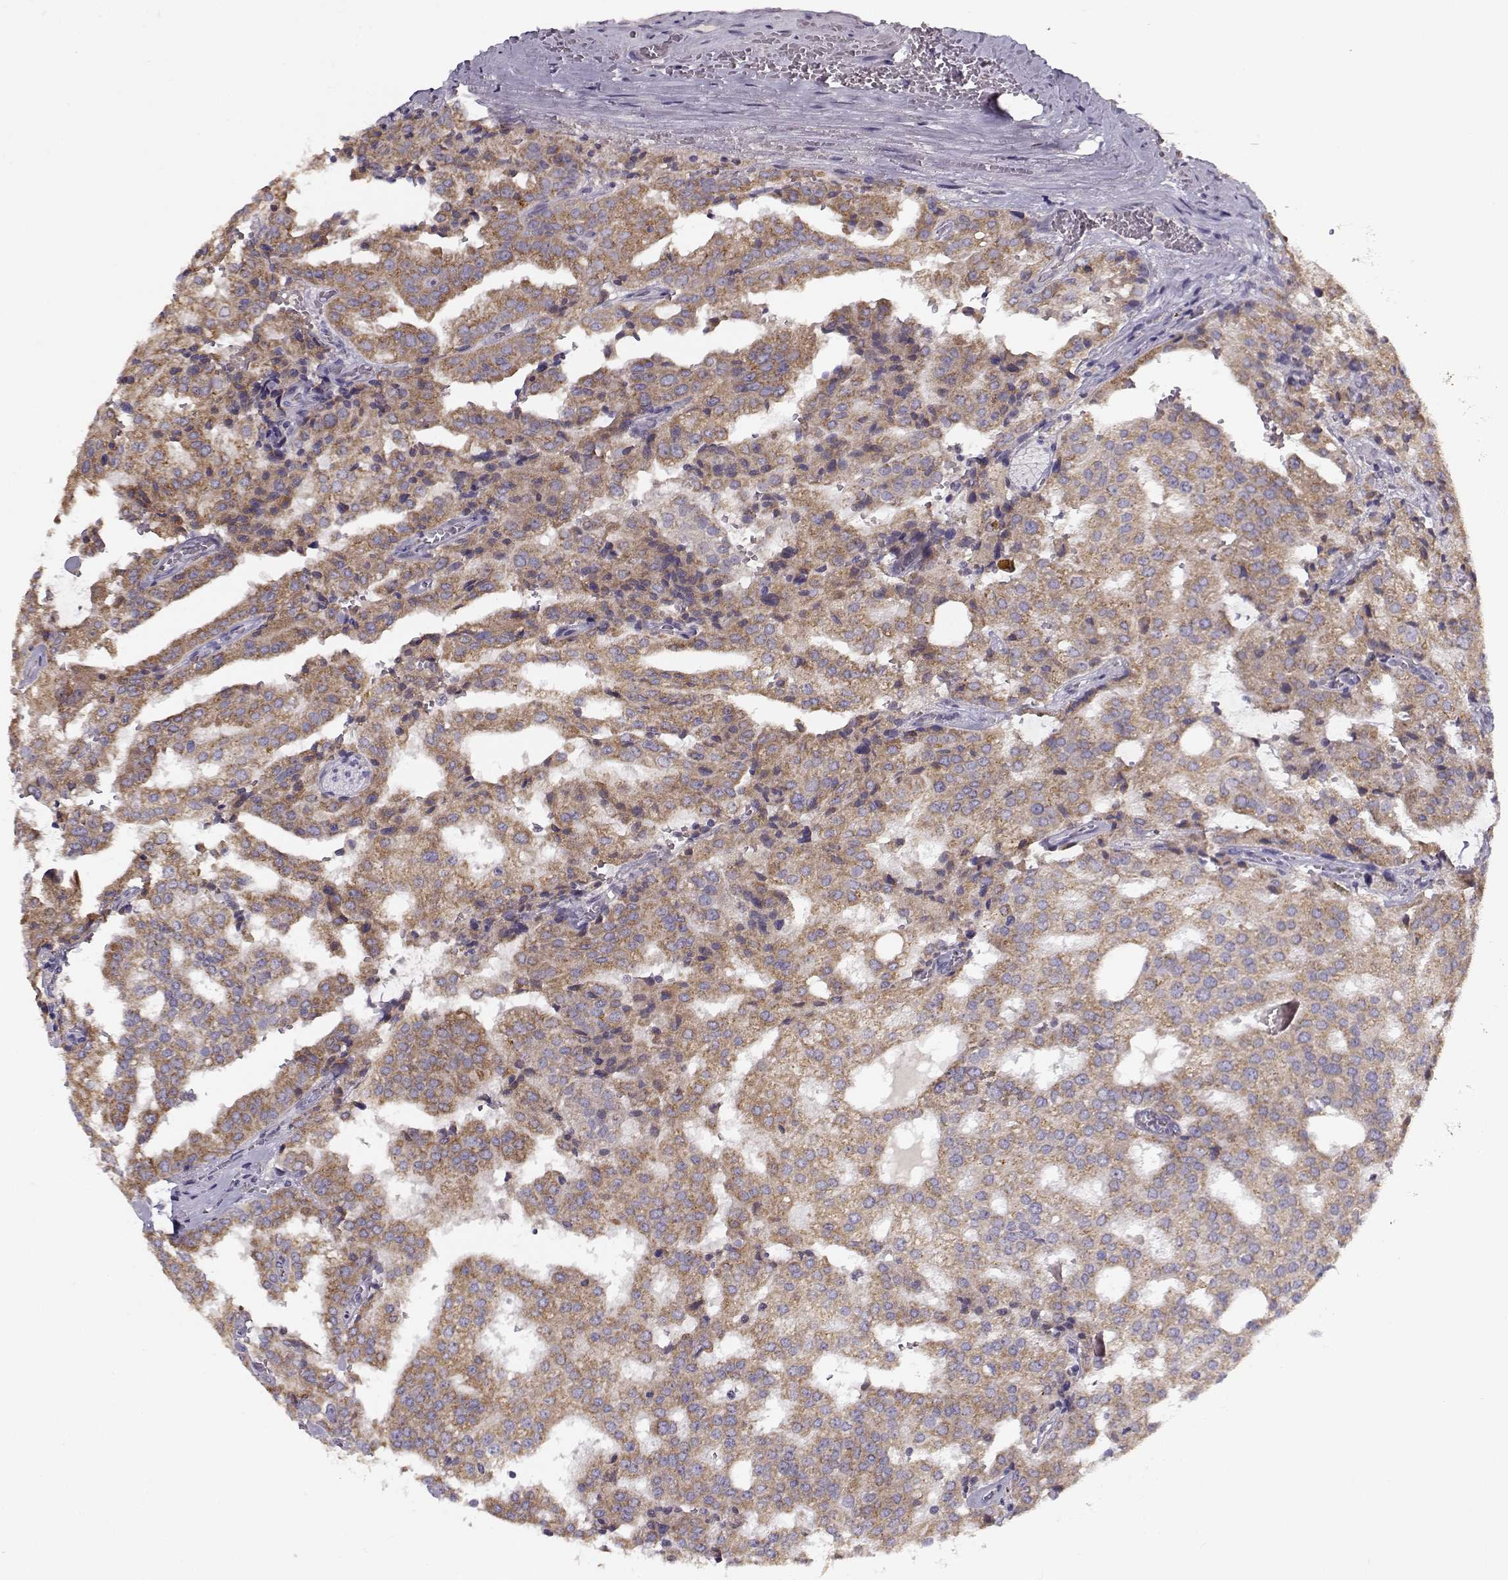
{"staining": {"intensity": "moderate", "quantity": ">75%", "location": "cytoplasmic/membranous"}, "tissue": "prostate cancer", "cell_type": "Tumor cells", "image_type": "cancer", "snomed": [{"axis": "morphology", "description": "Adenocarcinoma, High grade"}, {"axis": "topography", "description": "Prostate"}], "caption": "Tumor cells reveal moderate cytoplasmic/membranous positivity in about >75% of cells in prostate adenocarcinoma (high-grade).", "gene": "SLC4A5", "patient": {"sex": "male", "age": 68}}